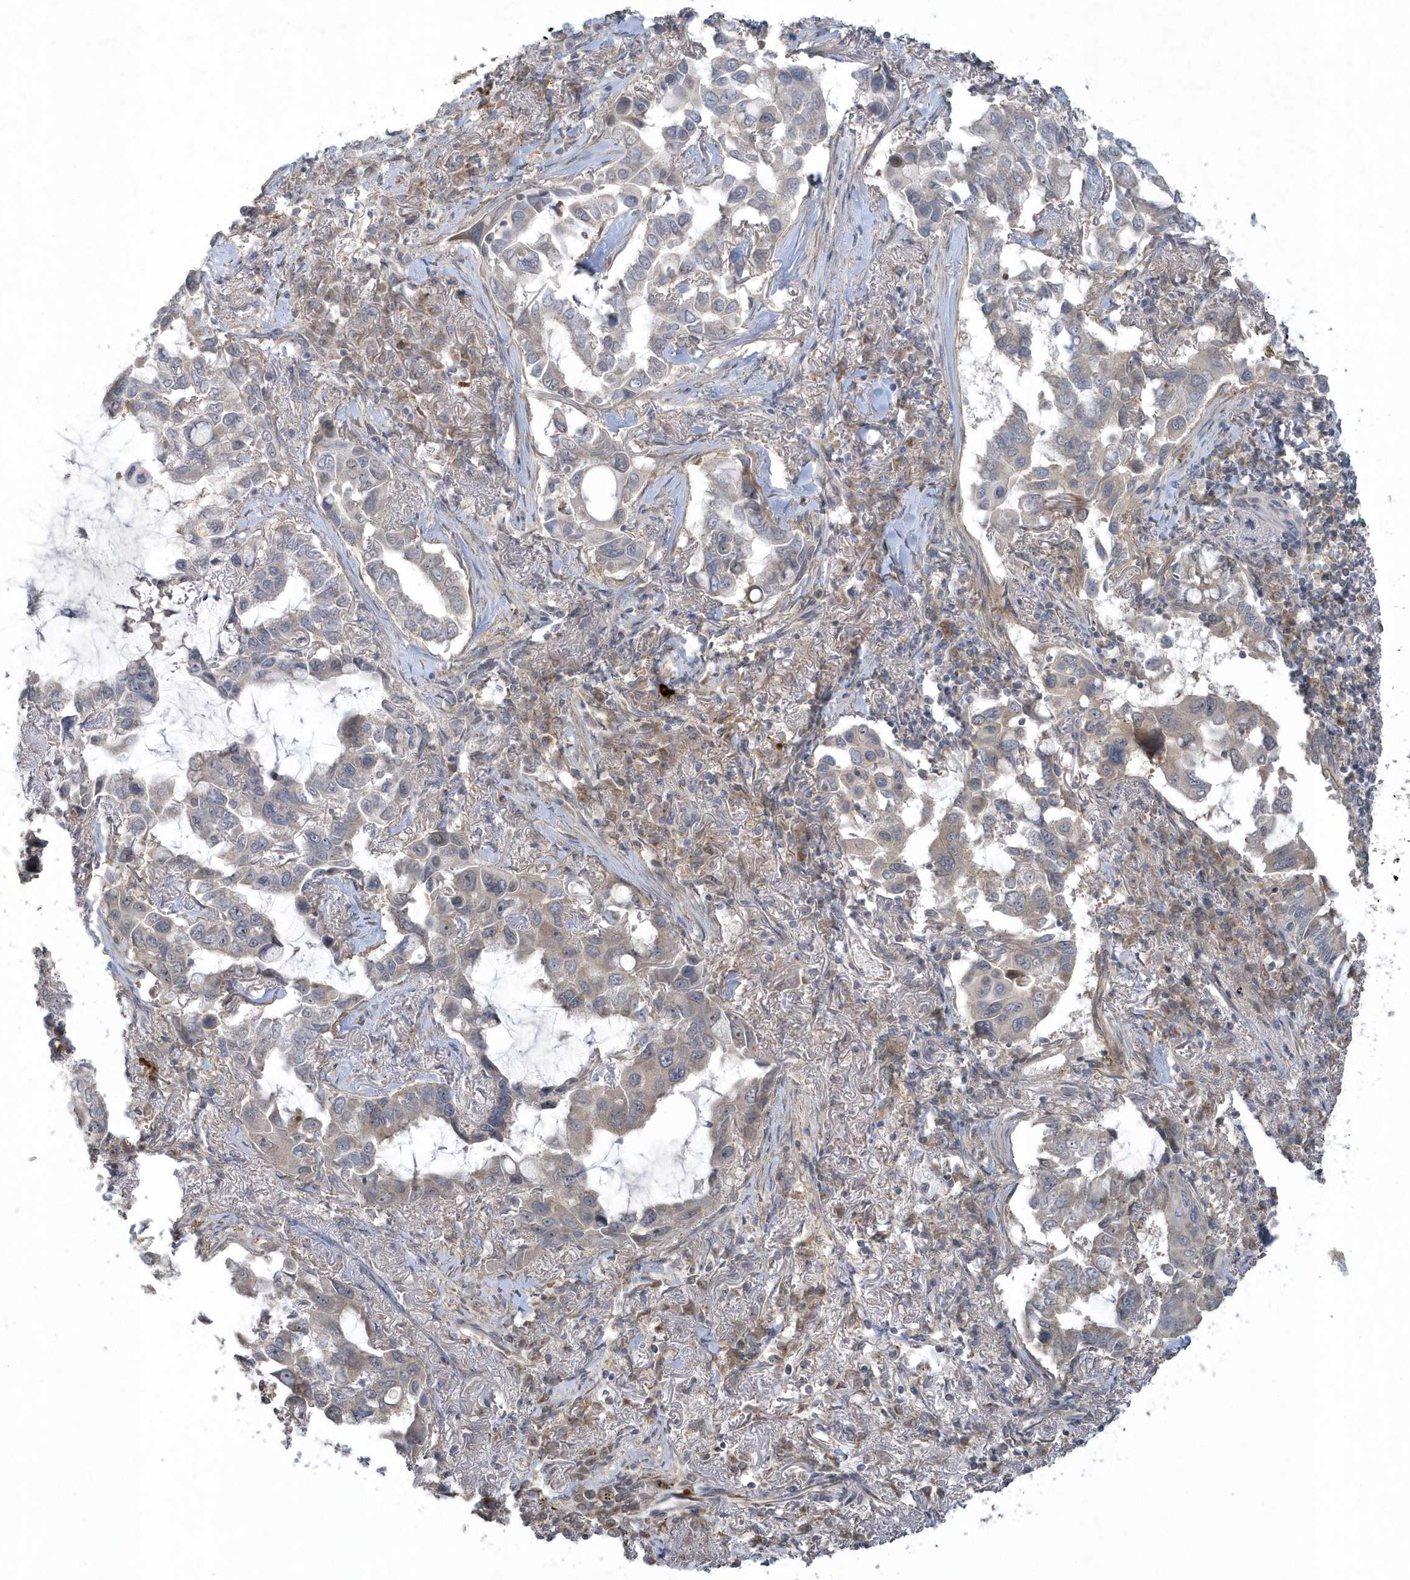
{"staining": {"intensity": "negative", "quantity": "none", "location": "none"}, "tissue": "lung cancer", "cell_type": "Tumor cells", "image_type": "cancer", "snomed": [{"axis": "morphology", "description": "Adenocarcinoma, NOS"}, {"axis": "topography", "description": "Lung"}], "caption": "Immunohistochemistry histopathology image of neoplastic tissue: lung cancer (adenocarcinoma) stained with DAB displays no significant protein expression in tumor cells. The staining is performed using DAB brown chromogen with nuclei counter-stained in using hematoxylin.", "gene": "THG1L", "patient": {"sex": "male", "age": 64}}